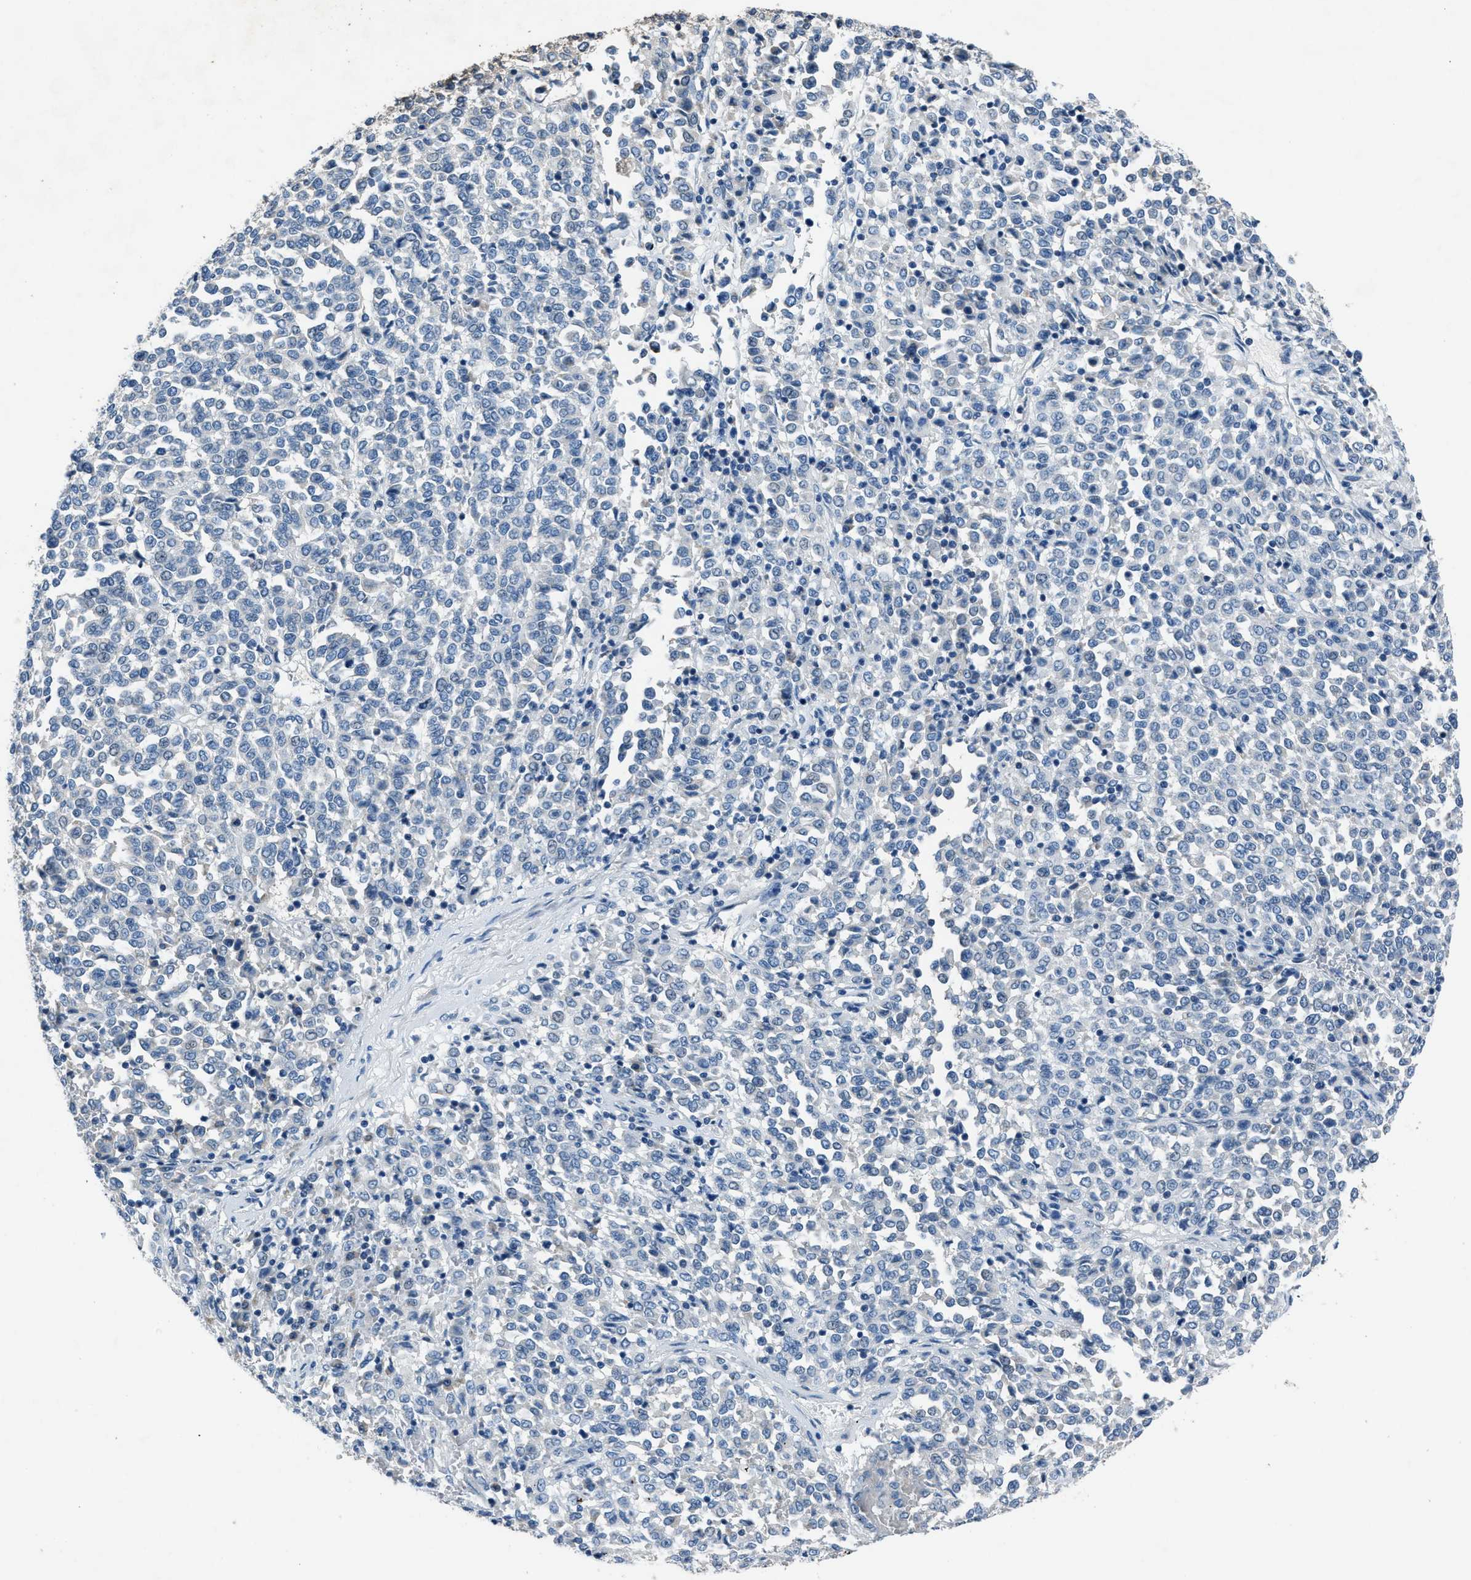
{"staining": {"intensity": "negative", "quantity": "none", "location": "none"}, "tissue": "melanoma", "cell_type": "Tumor cells", "image_type": "cancer", "snomed": [{"axis": "morphology", "description": "Malignant melanoma, Metastatic site"}, {"axis": "topography", "description": "Pancreas"}], "caption": "DAB (3,3'-diaminobenzidine) immunohistochemical staining of human malignant melanoma (metastatic site) shows no significant staining in tumor cells.", "gene": "ADAM2", "patient": {"sex": "female", "age": 30}}